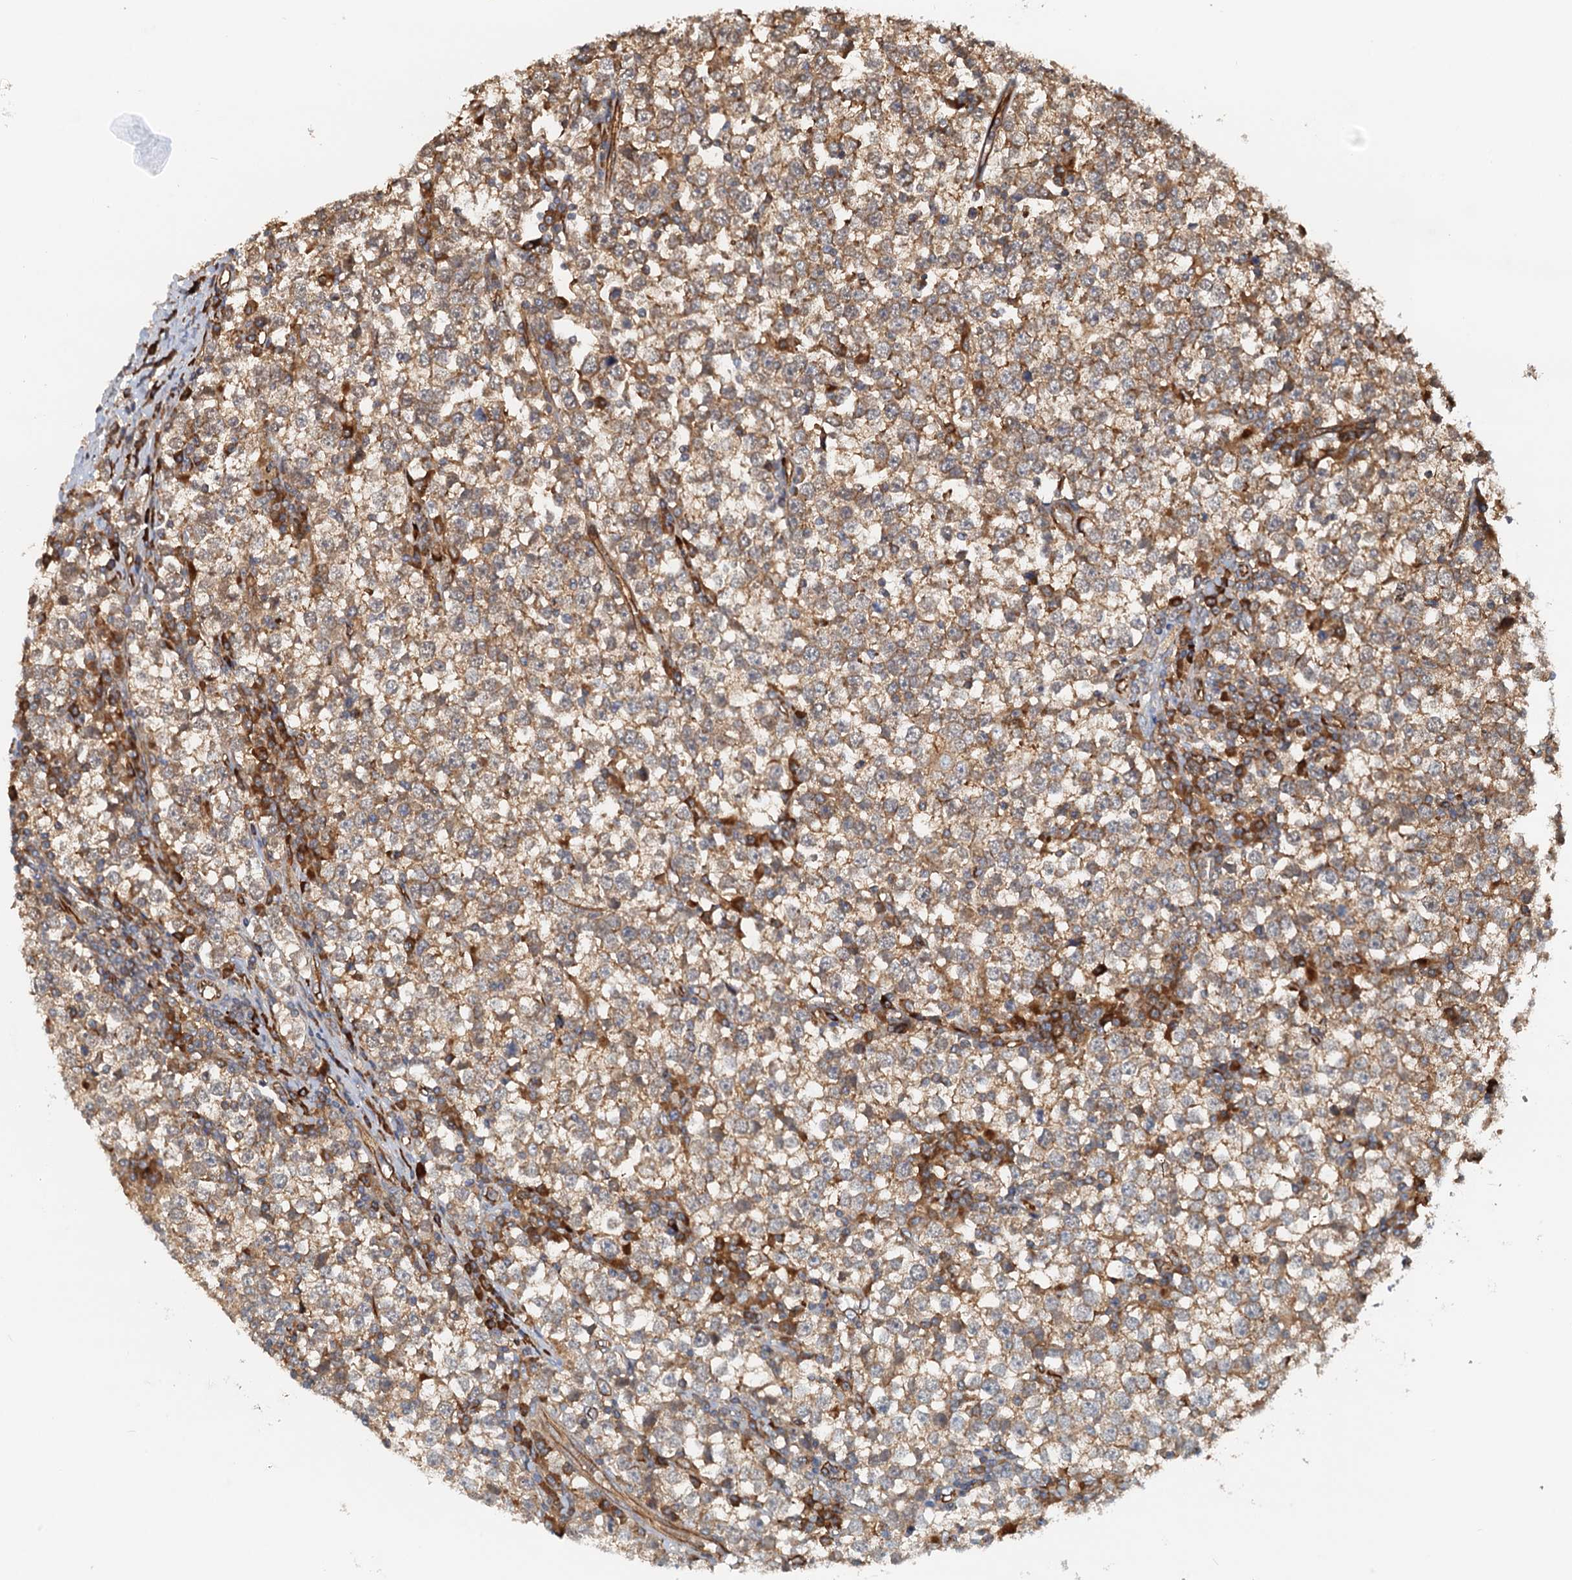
{"staining": {"intensity": "moderate", "quantity": ">75%", "location": "cytoplasmic/membranous"}, "tissue": "testis cancer", "cell_type": "Tumor cells", "image_type": "cancer", "snomed": [{"axis": "morphology", "description": "Seminoma, NOS"}, {"axis": "topography", "description": "Testis"}], "caption": "High-power microscopy captured an immunohistochemistry image of seminoma (testis), revealing moderate cytoplasmic/membranous positivity in about >75% of tumor cells.", "gene": "NIPAL3", "patient": {"sex": "male", "age": 65}}